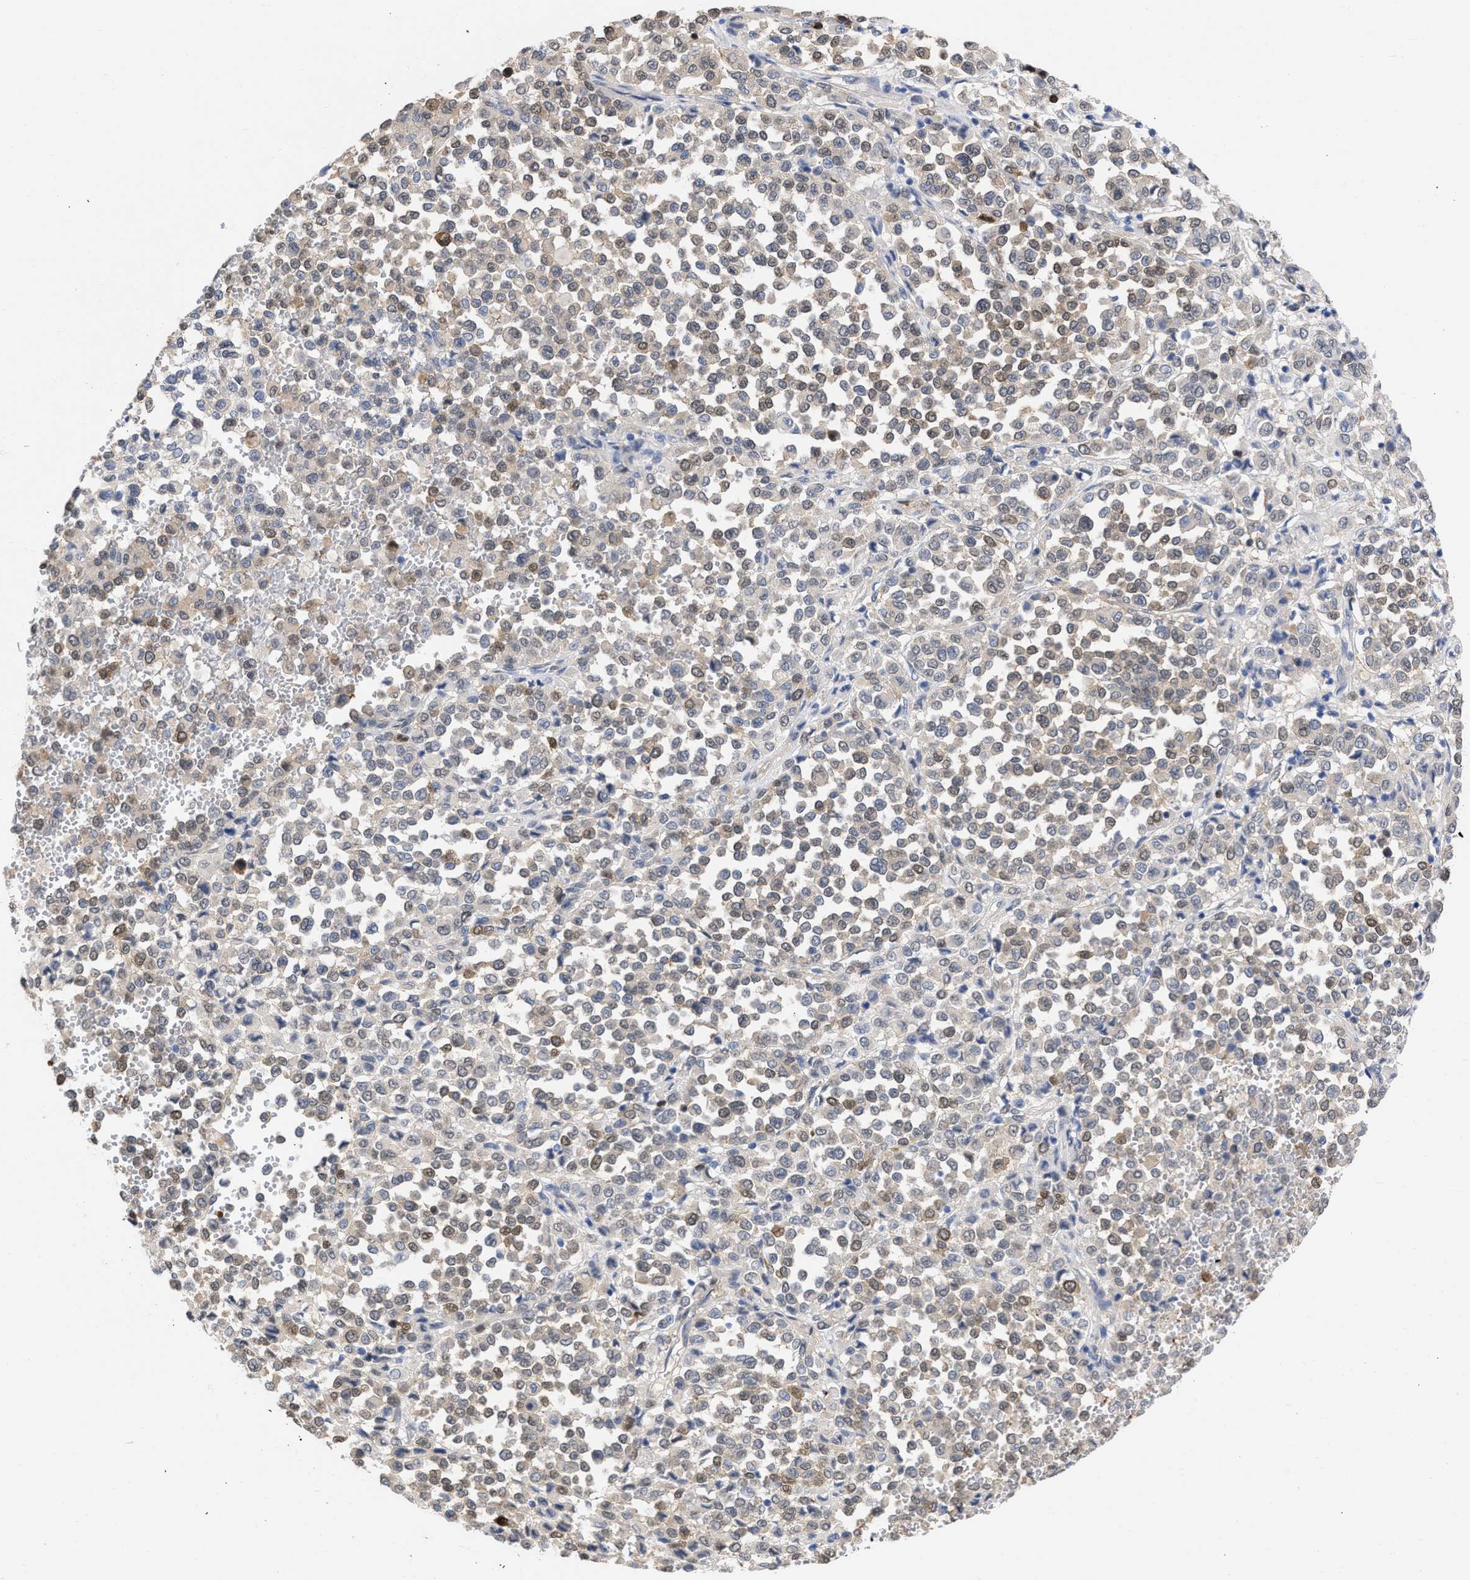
{"staining": {"intensity": "weak", "quantity": ">75%", "location": "cytoplasmic/membranous,nuclear"}, "tissue": "melanoma", "cell_type": "Tumor cells", "image_type": "cancer", "snomed": [{"axis": "morphology", "description": "Malignant melanoma, Metastatic site"}, {"axis": "topography", "description": "Pancreas"}], "caption": "Immunohistochemical staining of human melanoma exhibits low levels of weak cytoplasmic/membranous and nuclear positivity in approximately >75% of tumor cells.", "gene": "THRA", "patient": {"sex": "female", "age": 30}}